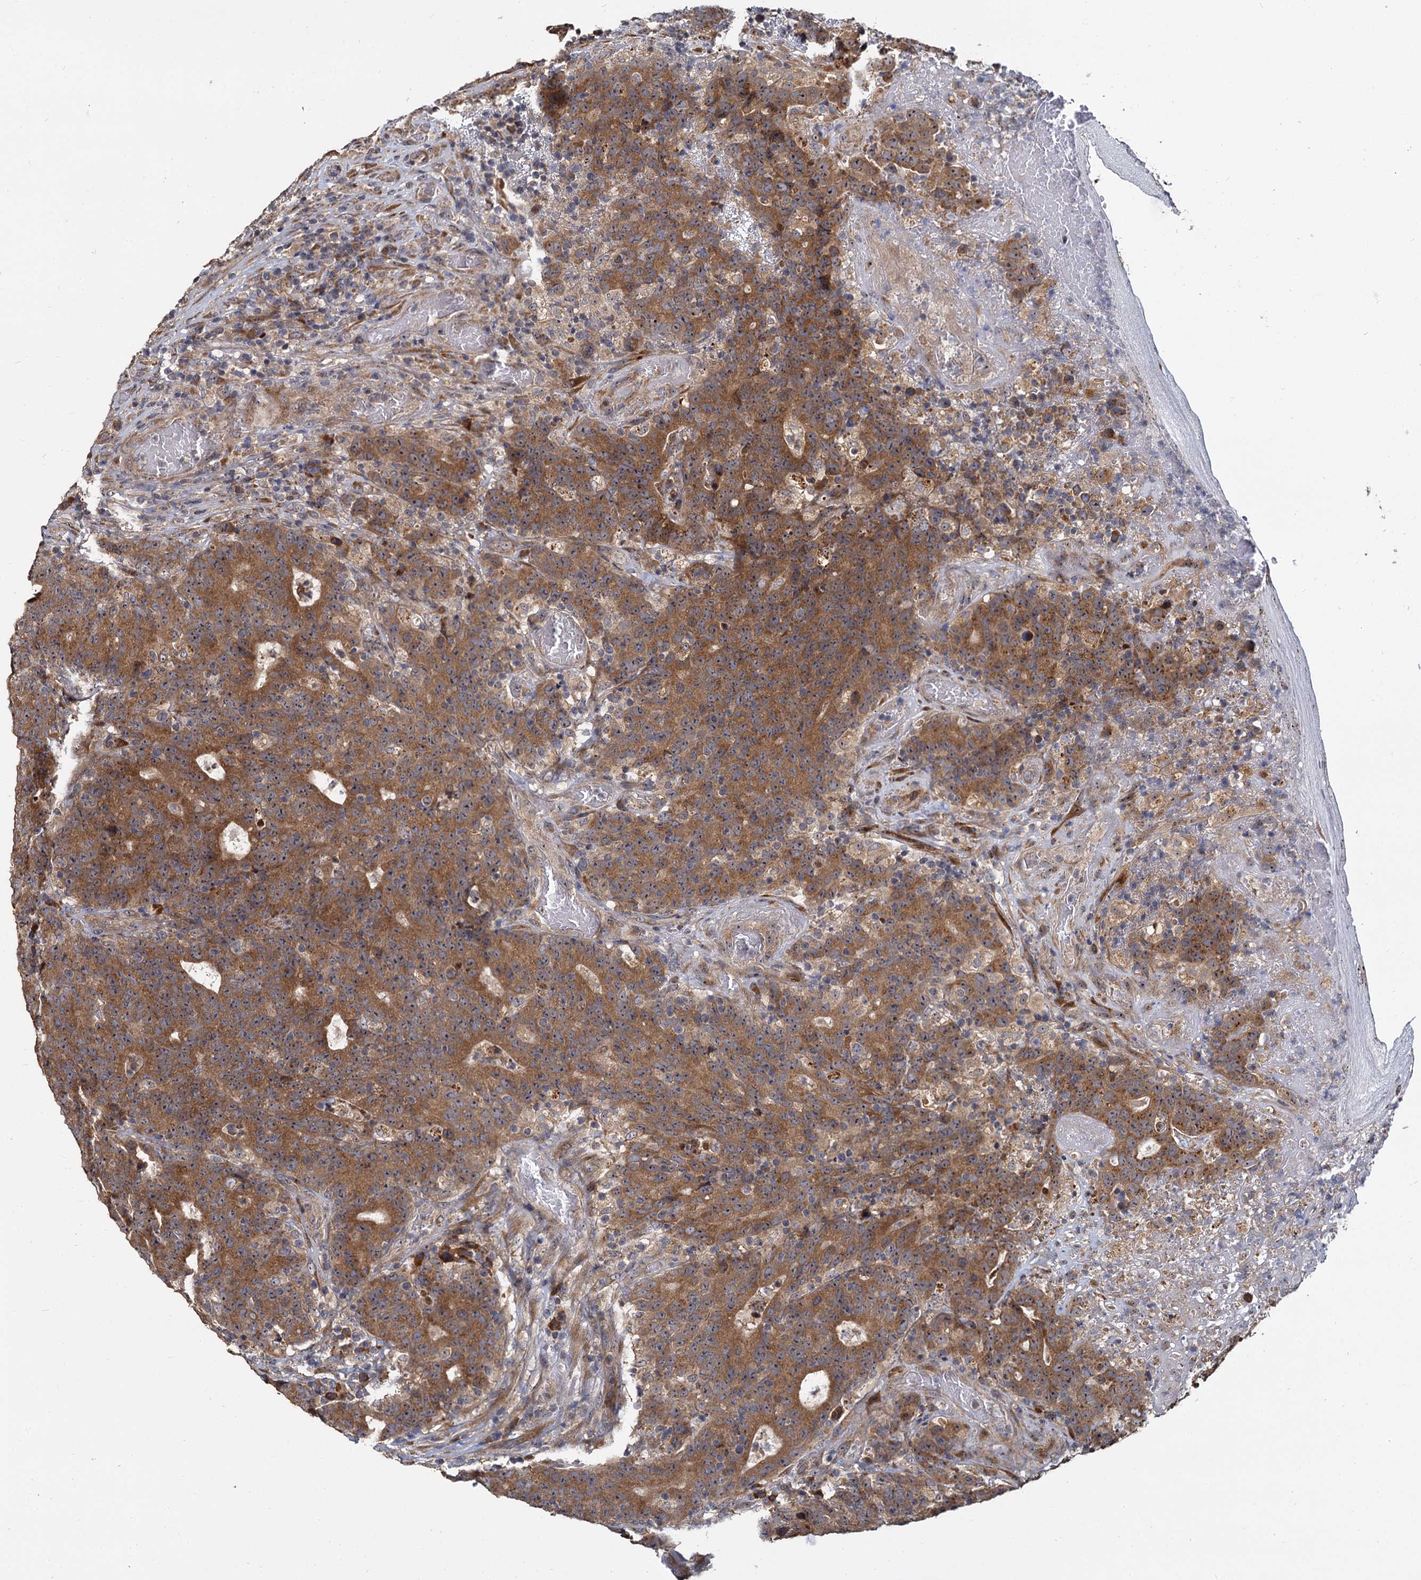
{"staining": {"intensity": "moderate", "quantity": ">75%", "location": "cytoplasmic/membranous"}, "tissue": "colorectal cancer", "cell_type": "Tumor cells", "image_type": "cancer", "snomed": [{"axis": "morphology", "description": "Adenocarcinoma, NOS"}, {"axis": "topography", "description": "Colon"}], "caption": "Immunohistochemical staining of colorectal adenocarcinoma displays moderate cytoplasmic/membranous protein expression in approximately >75% of tumor cells.", "gene": "WWC3", "patient": {"sex": "female", "age": 75}}